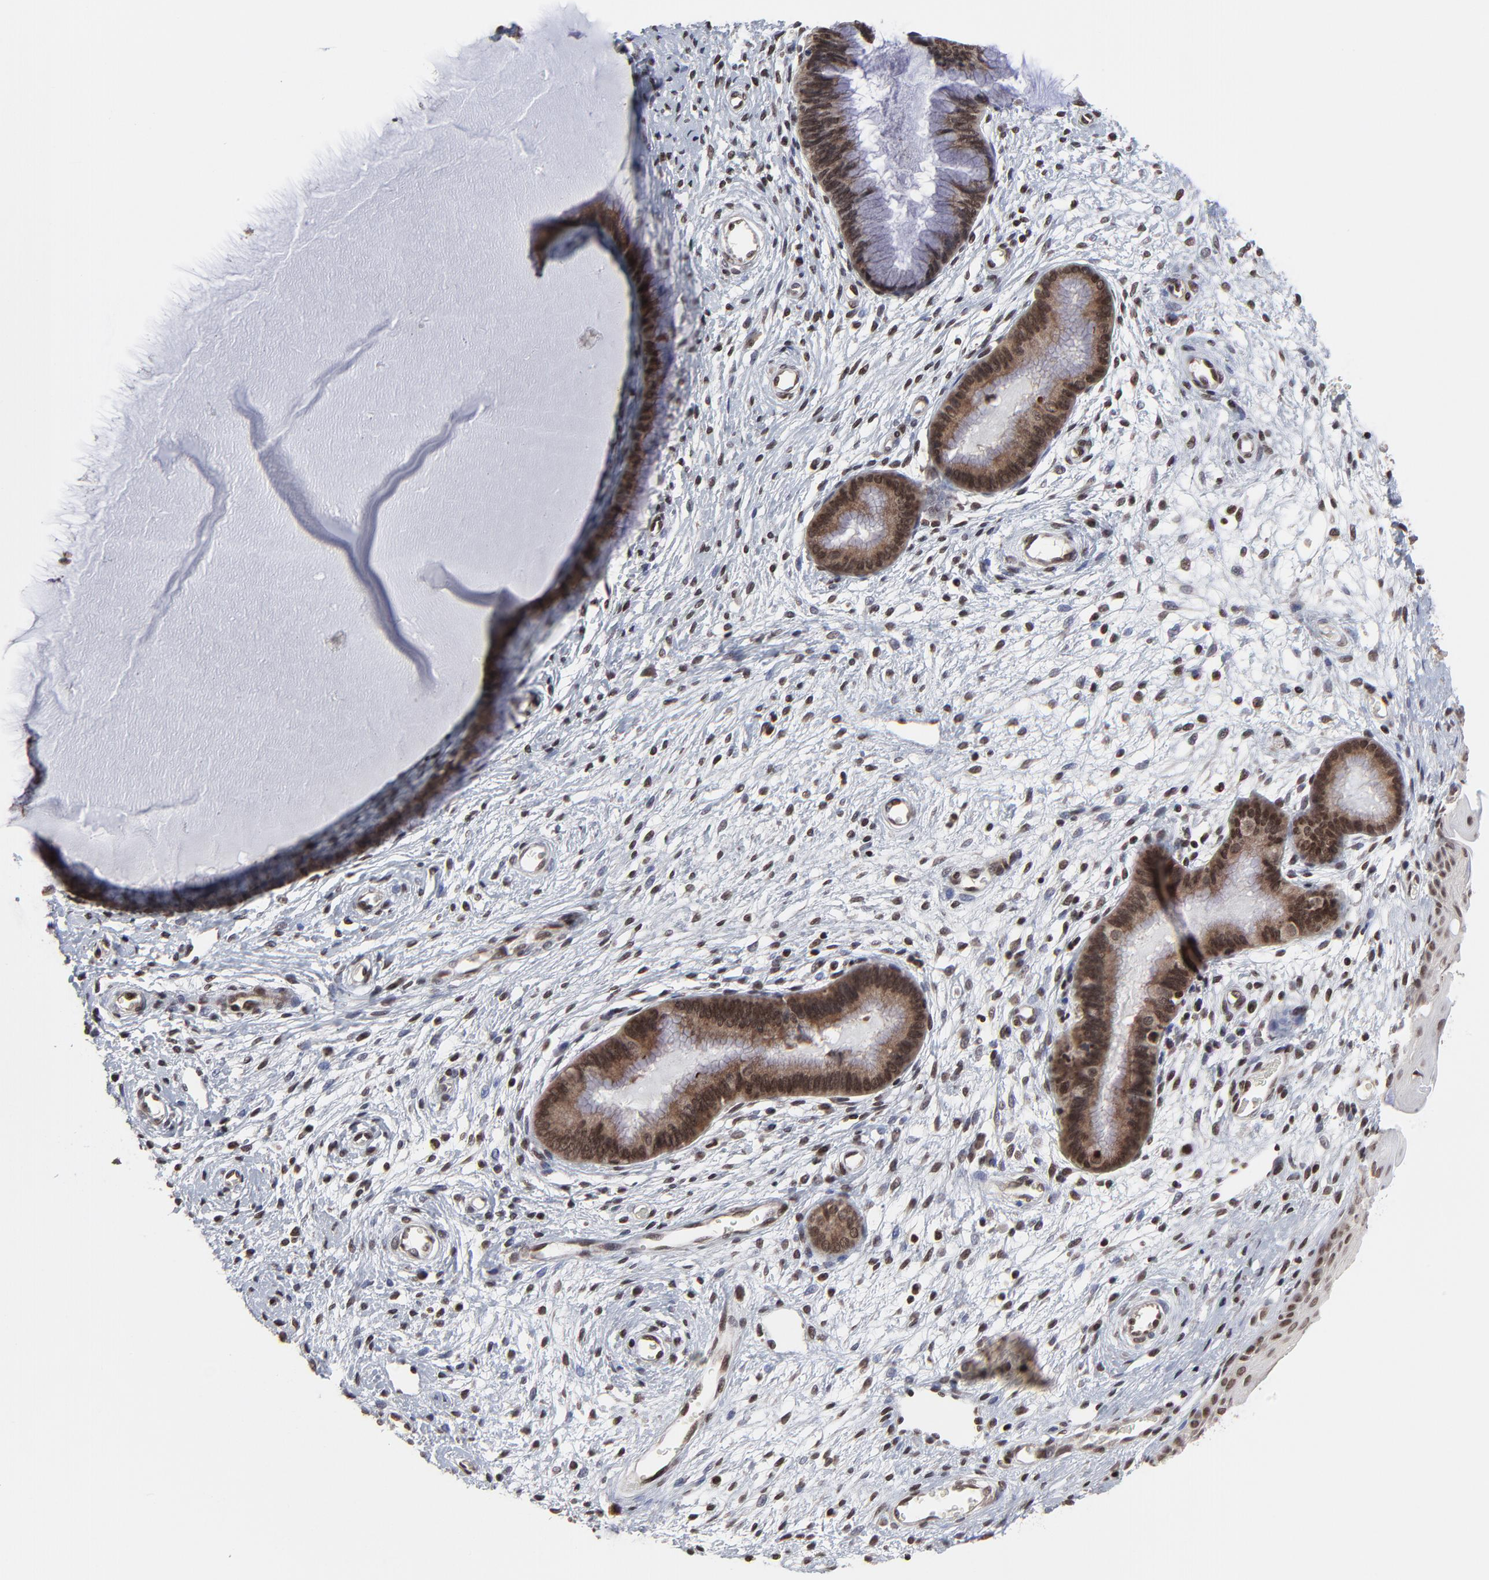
{"staining": {"intensity": "moderate", "quantity": ">75%", "location": "cytoplasmic/membranous,nuclear"}, "tissue": "cervix", "cell_type": "Glandular cells", "image_type": "normal", "snomed": [{"axis": "morphology", "description": "Normal tissue, NOS"}, {"axis": "topography", "description": "Cervix"}], "caption": "Normal cervix was stained to show a protein in brown. There is medium levels of moderate cytoplasmic/membranous,nuclear positivity in approximately >75% of glandular cells. The staining was performed using DAB (3,3'-diaminobenzidine) to visualize the protein expression in brown, while the nuclei were stained in blue with hematoxylin (Magnification: 20x).", "gene": "ZNF777", "patient": {"sex": "female", "age": 55}}